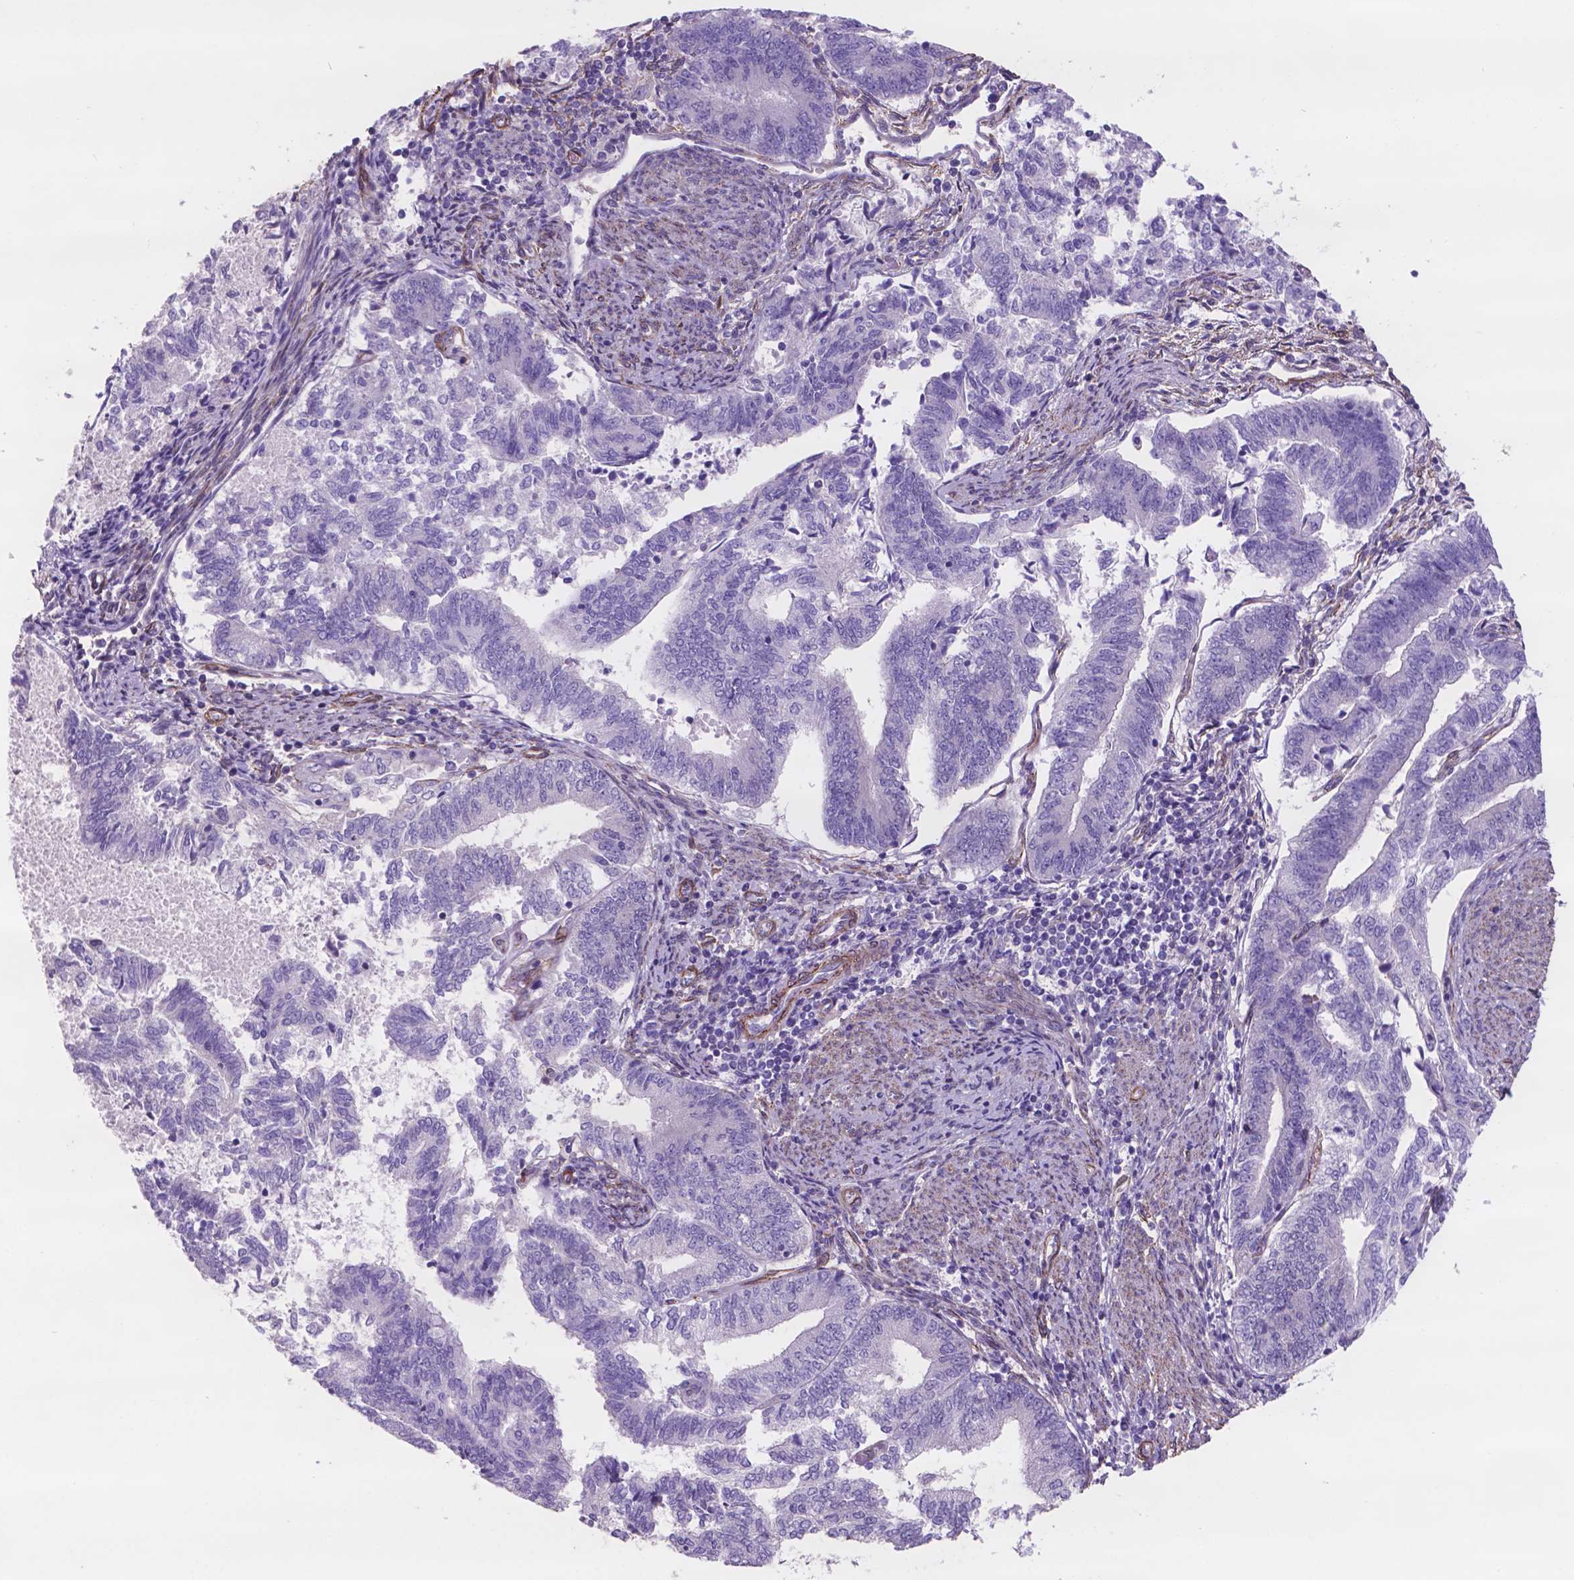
{"staining": {"intensity": "negative", "quantity": "none", "location": "none"}, "tissue": "endometrial cancer", "cell_type": "Tumor cells", "image_type": "cancer", "snomed": [{"axis": "morphology", "description": "Adenocarcinoma, NOS"}, {"axis": "topography", "description": "Endometrium"}], "caption": "Endometrial cancer (adenocarcinoma) was stained to show a protein in brown. There is no significant expression in tumor cells. Nuclei are stained in blue.", "gene": "TOR2A", "patient": {"sex": "female", "age": 65}}